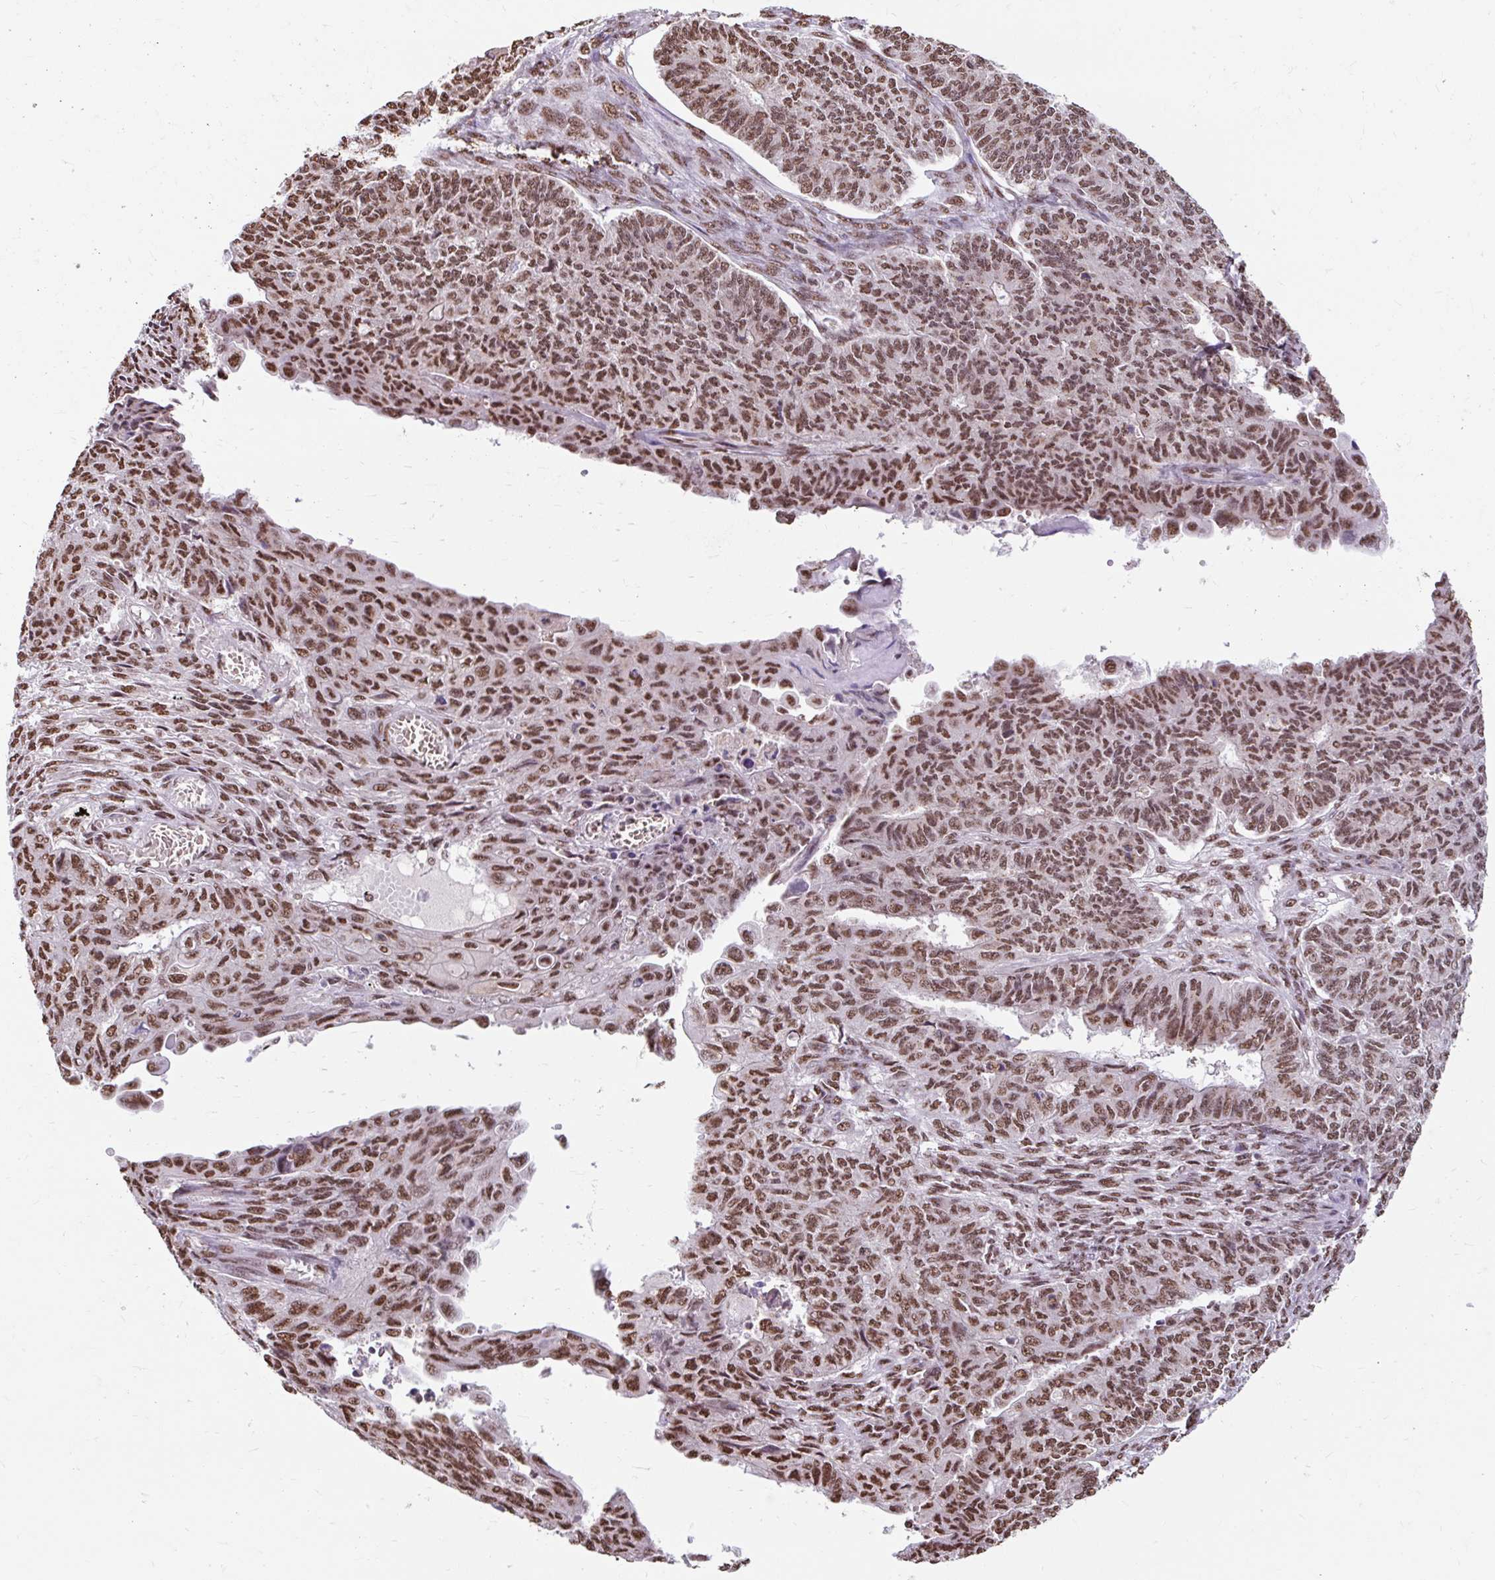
{"staining": {"intensity": "moderate", "quantity": ">75%", "location": "nuclear"}, "tissue": "endometrial cancer", "cell_type": "Tumor cells", "image_type": "cancer", "snomed": [{"axis": "morphology", "description": "Adenocarcinoma, NOS"}, {"axis": "topography", "description": "Endometrium"}], "caption": "Human adenocarcinoma (endometrial) stained with a protein marker reveals moderate staining in tumor cells.", "gene": "BICRA", "patient": {"sex": "female", "age": 32}}